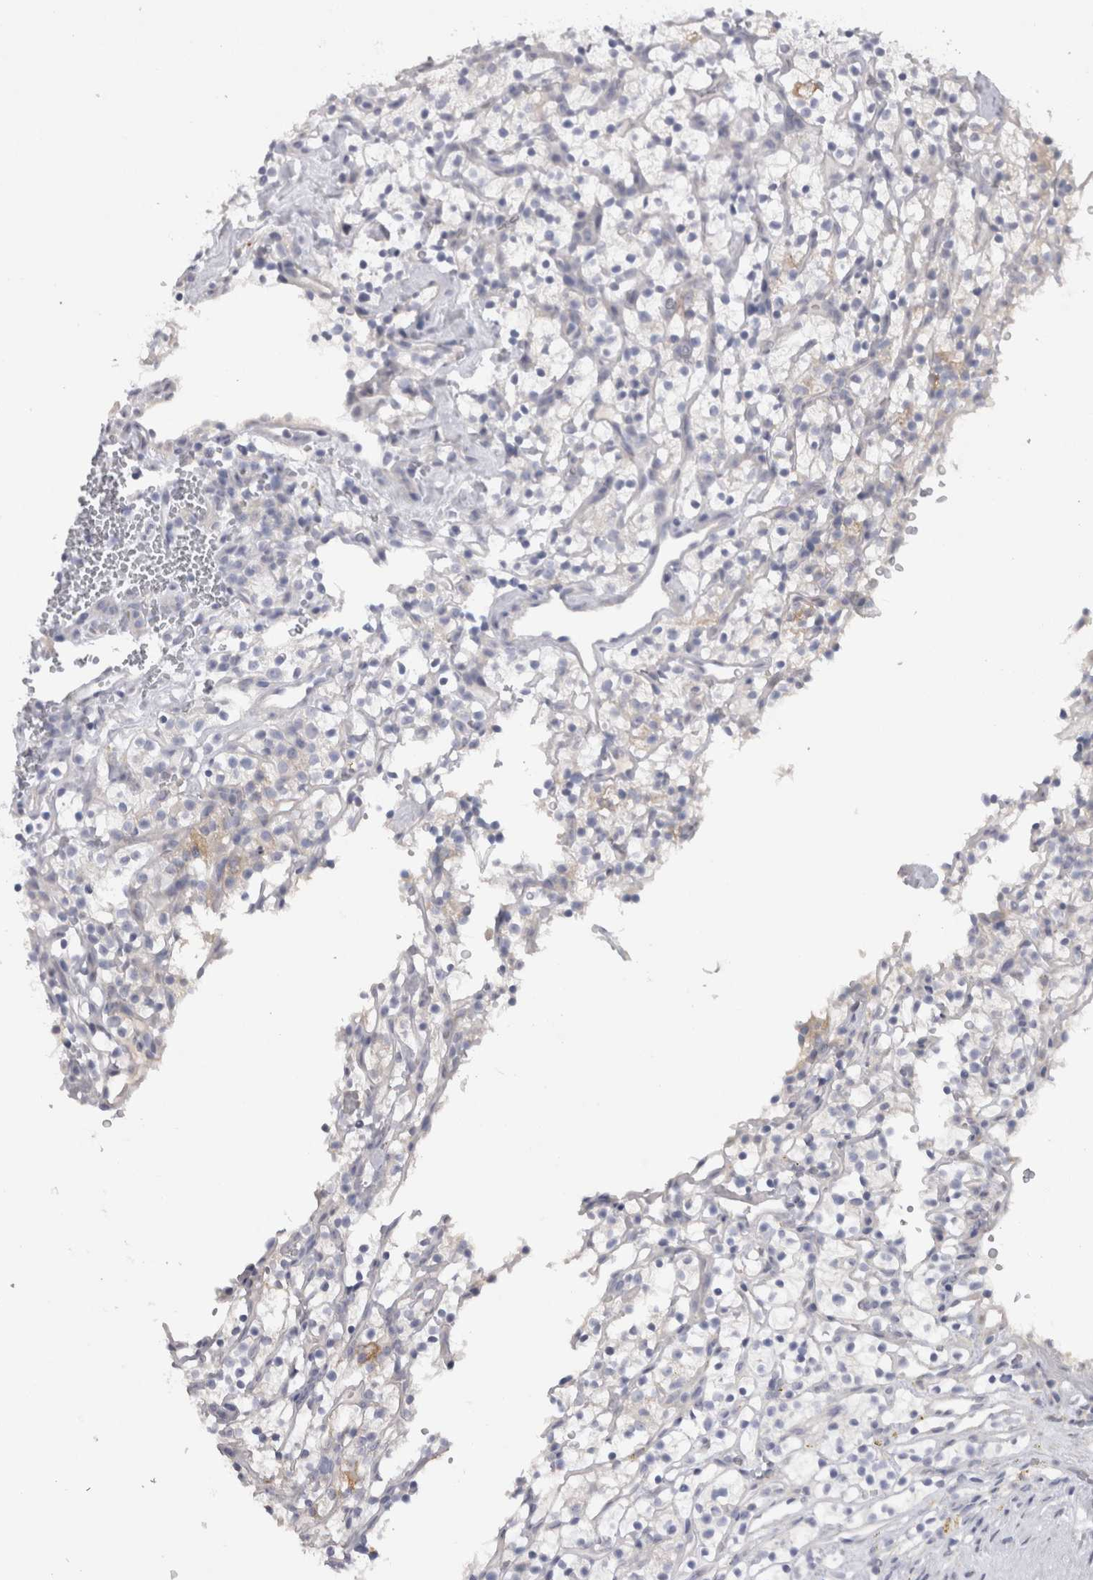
{"staining": {"intensity": "negative", "quantity": "none", "location": "none"}, "tissue": "renal cancer", "cell_type": "Tumor cells", "image_type": "cancer", "snomed": [{"axis": "morphology", "description": "Adenocarcinoma, NOS"}, {"axis": "topography", "description": "Kidney"}], "caption": "Immunohistochemical staining of human renal cancer reveals no significant positivity in tumor cells.", "gene": "LRRC40", "patient": {"sex": "female", "age": 57}}